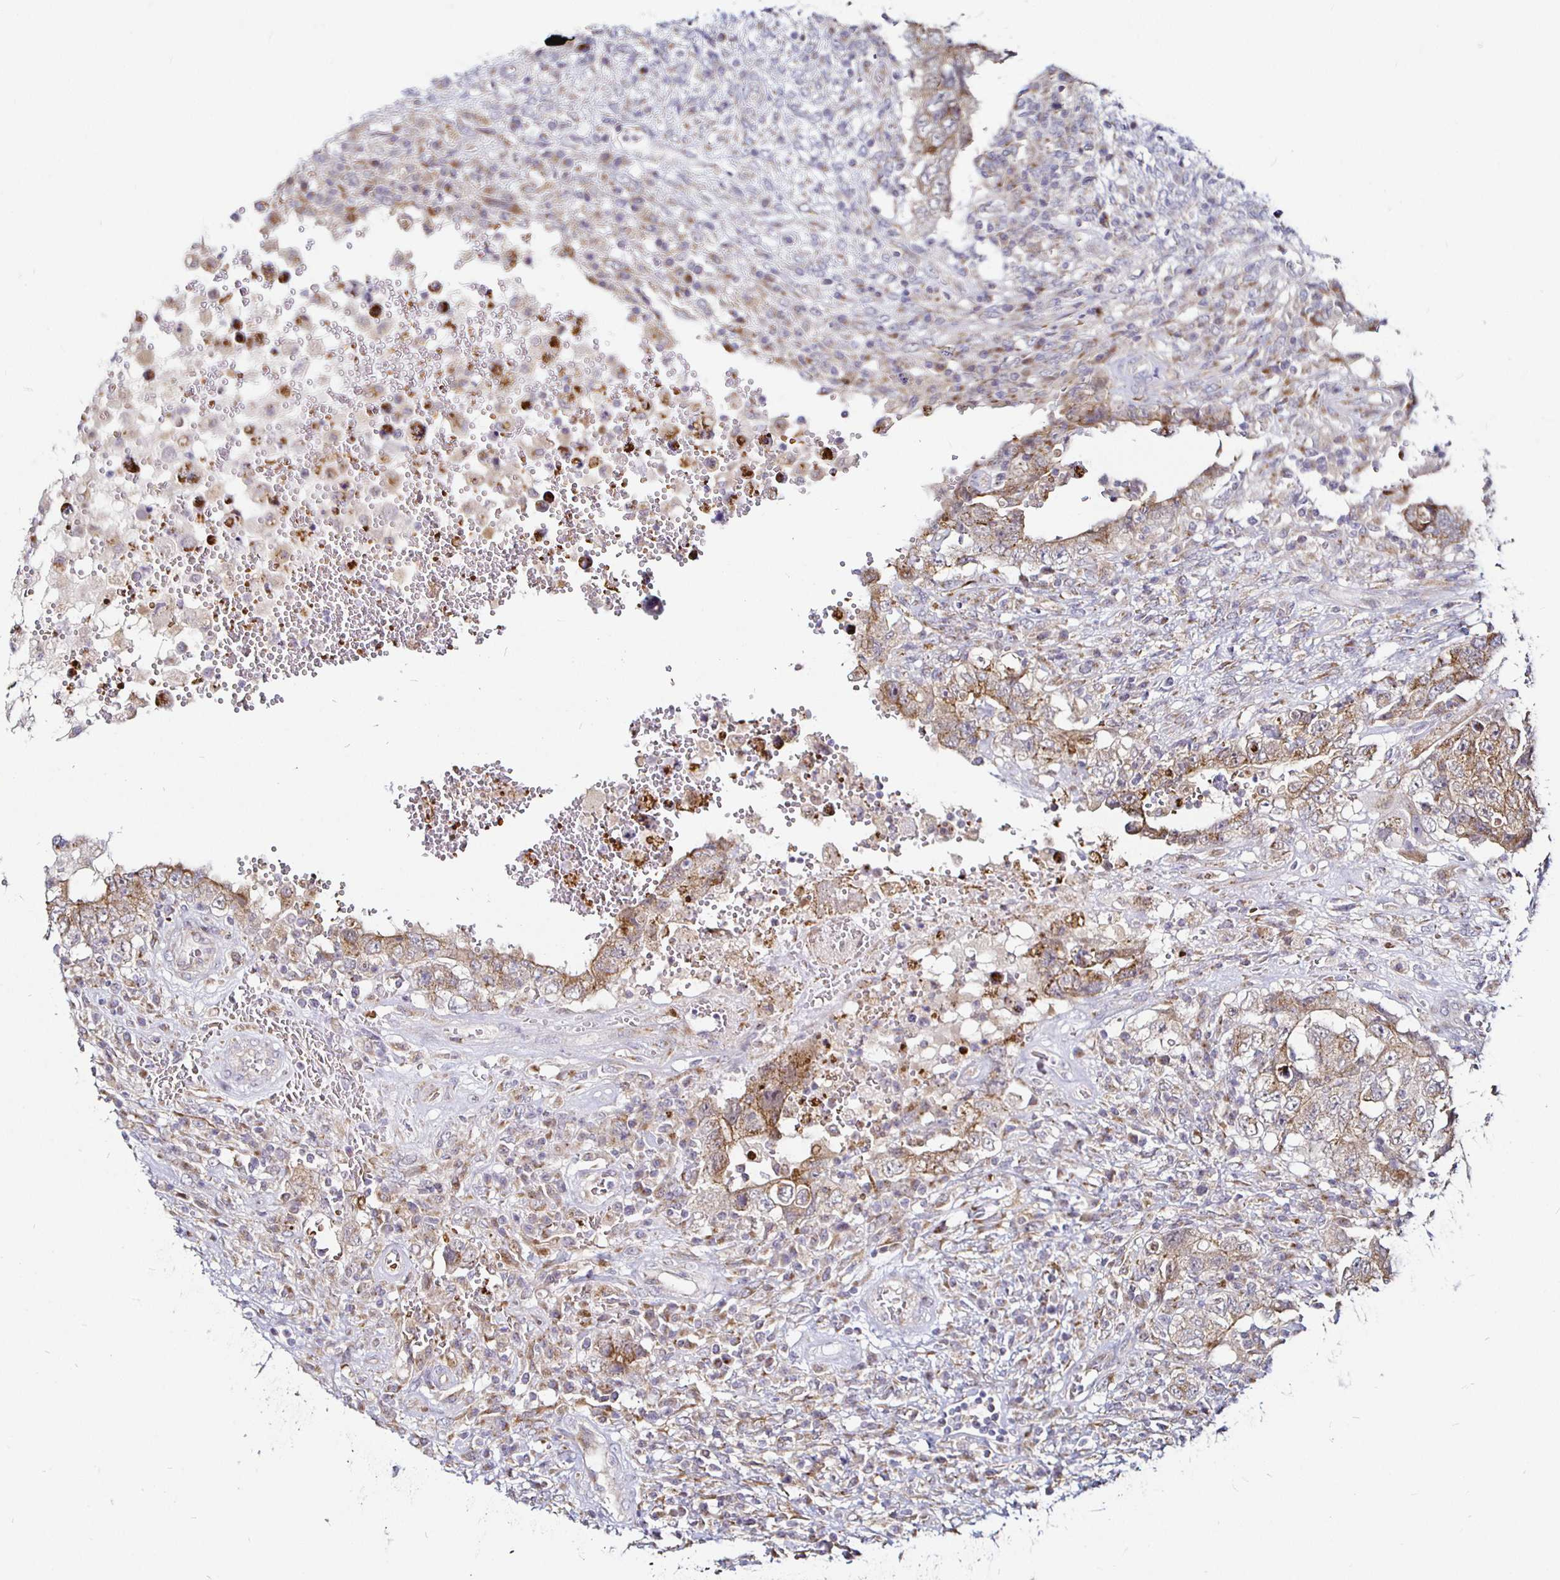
{"staining": {"intensity": "weak", "quantity": ">75%", "location": "cytoplasmic/membranous"}, "tissue": "testis cancer", "cell_type": "Tumor cells", "image_type": "cancer", "snomed": [{"axis": "morphology", "description": "Carcinoma, Embryonal, NOS"}, {"axis": "topography", "description": "Testis"}], "caption": "The photomicrograph reveals immunohistochemical staining of testis cancer (embryonal carcinoma). There is weak cytoplasmic/membranous expression is seen in about >75% of tumor cells. The staining is performed using DAB brown chromogen to label protein expression. The nuclei are counter-stained blue using hematoxylin.", "gene": "ATG3", "patient": {"sex": "male", "age": 26}}